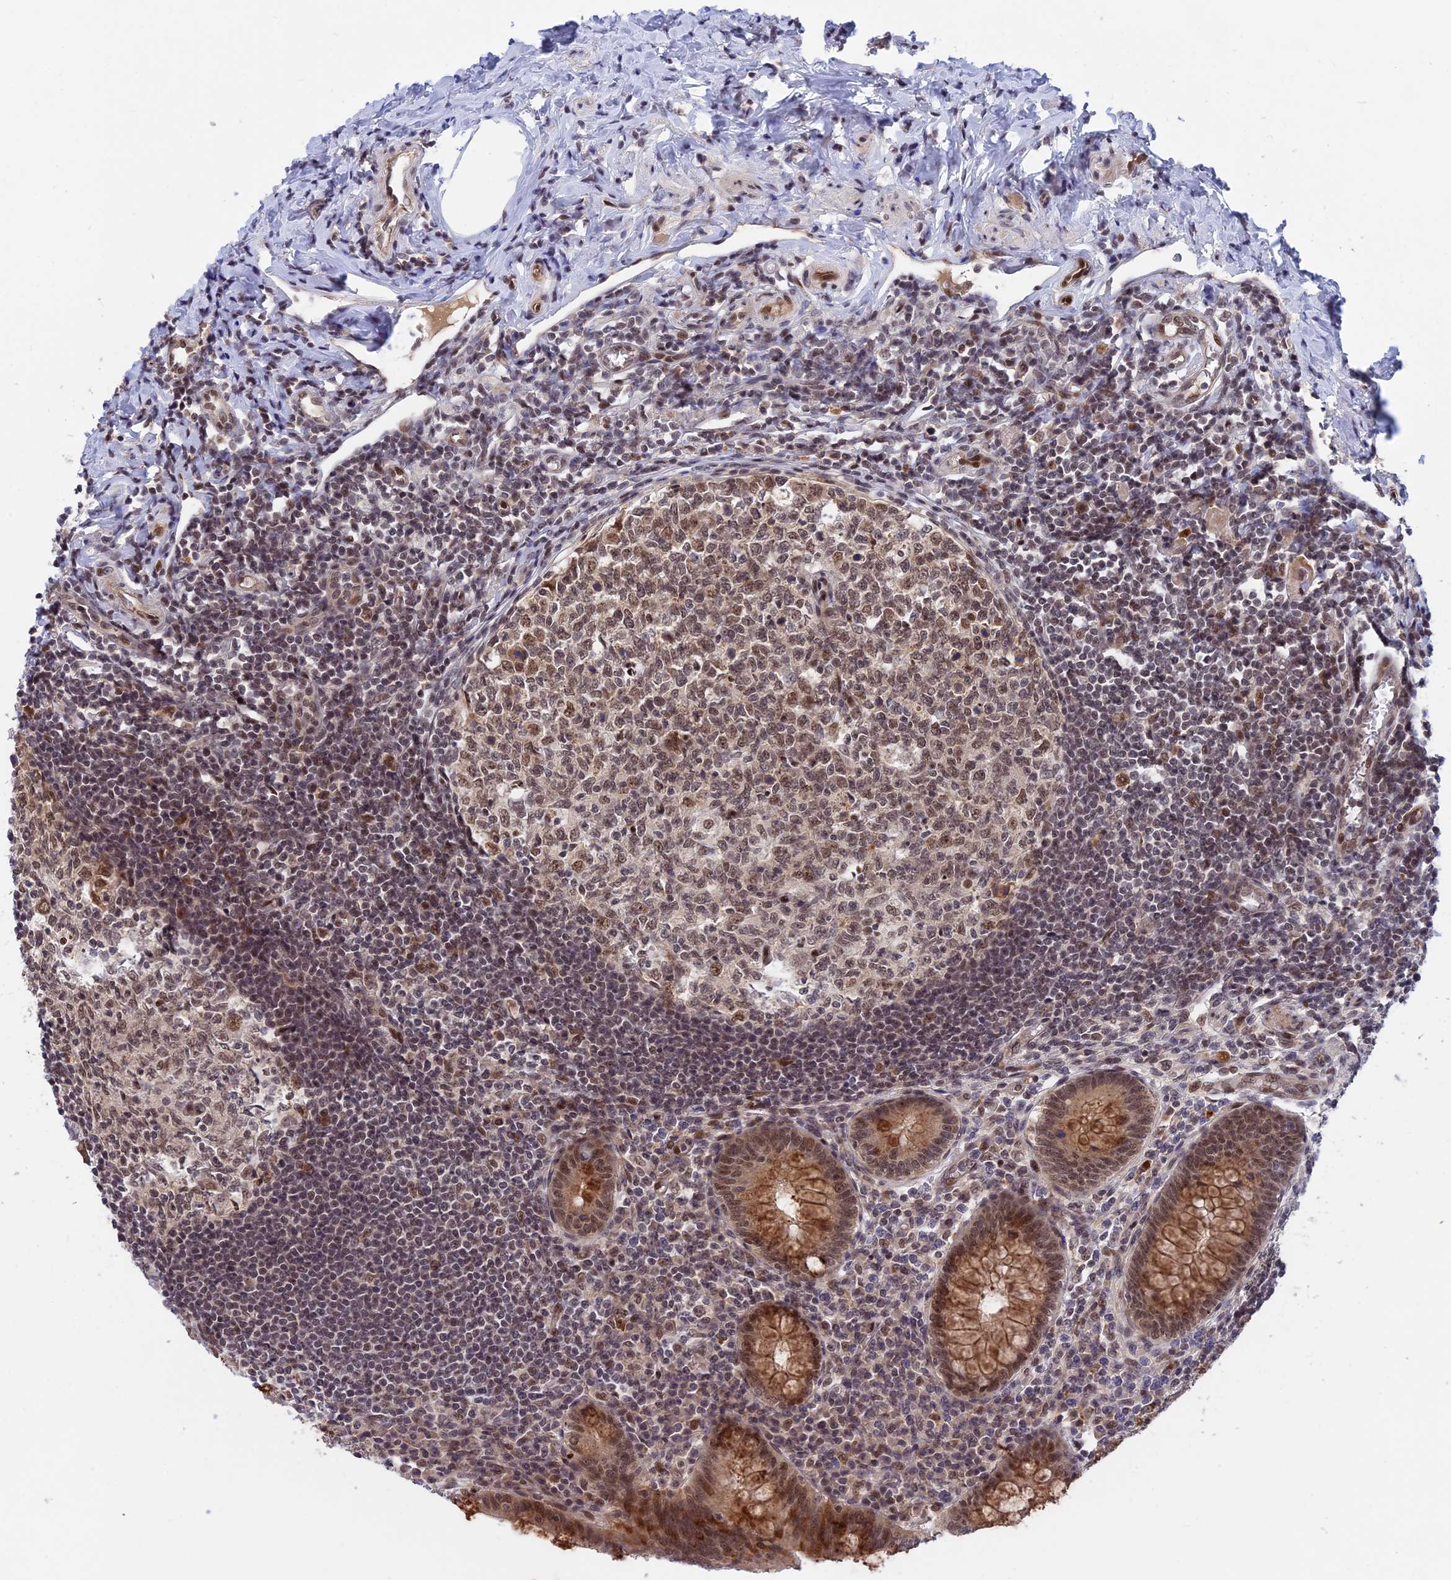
{"staining": {"intensity": "strong", "quantity": ">75%", "location": "cytoplasmic/membranous,nuclear"}, "tissue": "appendix", "cell_type": "Glandular cells", "image_type": "normal", "snomed": [{"axis": "morphology", "description": "Normal tissue, NOS"}, {"axis": "topography", "description": "Appendix"}], "caption": "This micrograph shows unremarkable appendix stained with immunohistochemistry (IHC) to label a protein in brown. The cytoplasmic/membranous,nuclear of glandular cells show strong positivity for the protein. Nuclei are counter-stained blue.", "gene": "POLR2C", "patient": {"sex": "female", "age": 33}}